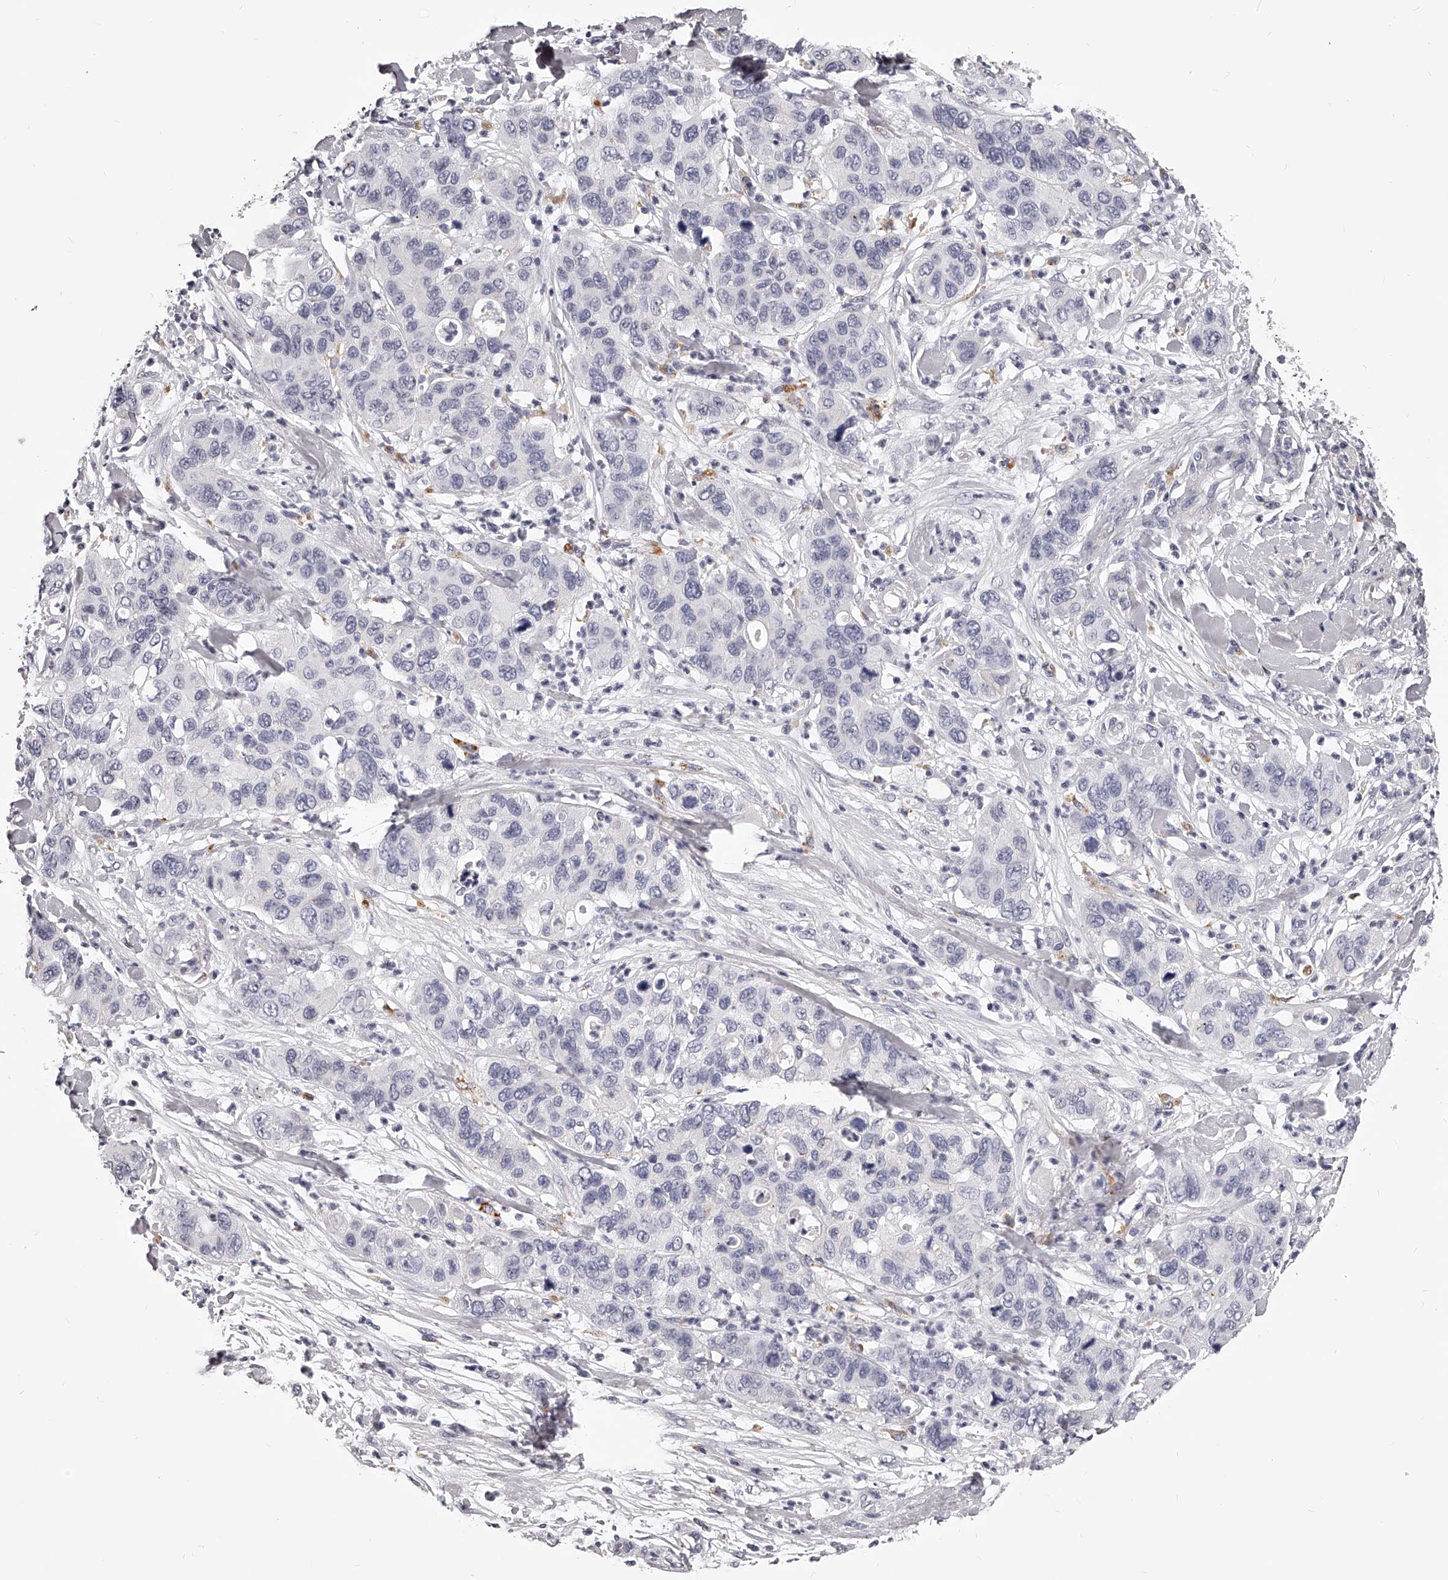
{"staining": {"intensity": "negative", "quantity": "none", "location": "none"}, "tissue": "pancreatic cancer", "cell_type": "Tumor cells", "image_type": "cancer", "snomed": [{"axis": "morphology", "description": "Adenocarcinoma, NOS"}, {"axis": "topography", "description": "Pancreas"}], "caption": "A micrograph of pancreatic cancer stained for a protein demonstrates no brown staining in tumor cells.", "gene": "DMRT1", "patient": {"sex": "female", "age": 71}}